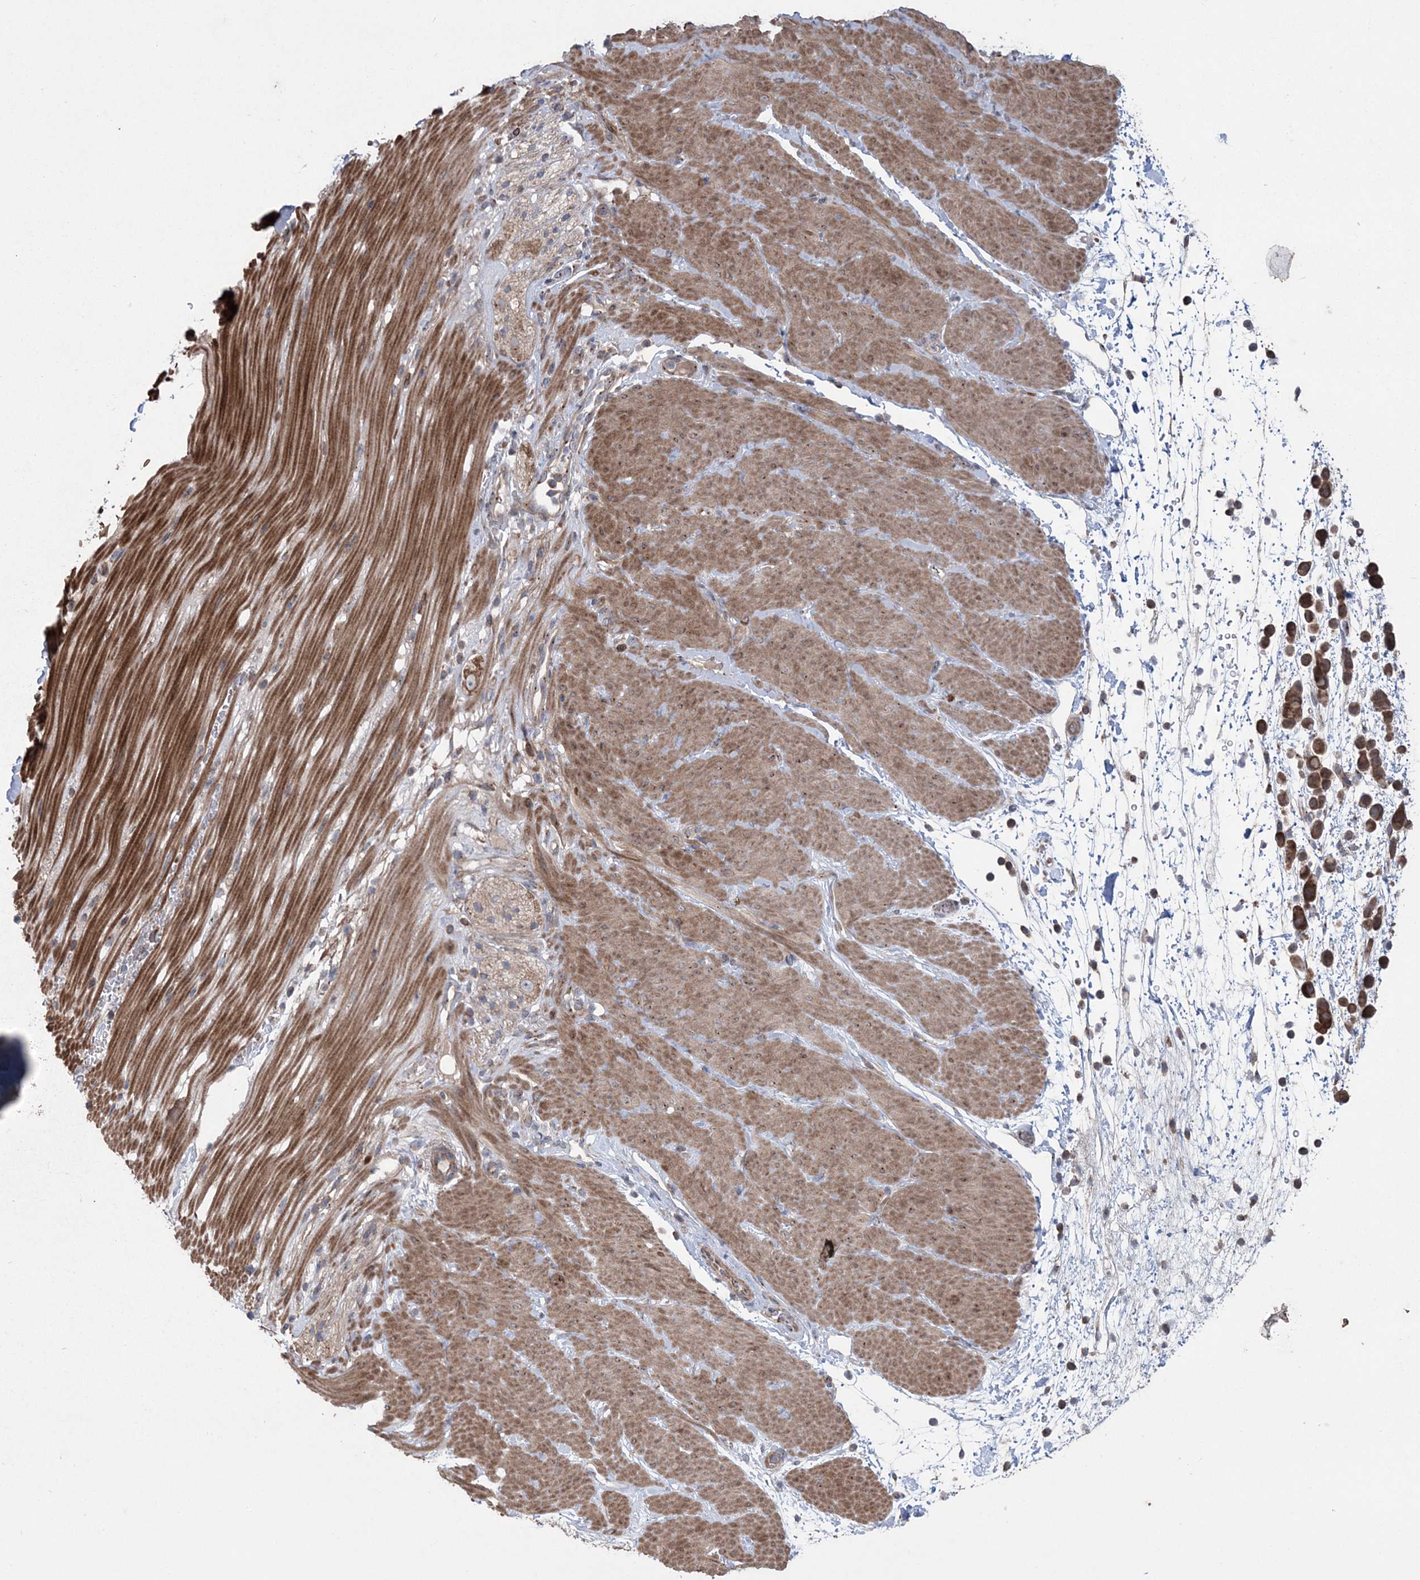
{"staining": {"intensity": "moderate", "quantity": ">75%", "location": "cytoplasmic/membranous"}, "tissue": "pancreatic cancer", "cell_type": "Tumor cells", "image_type": "cancer", "snomed": [{"axis": "morphology", "description": "Normal tissue, NOS"}, {"axis": "morphology", "description": "Adenocarcinoma, NOS"}, {"axis": "topography", "description": "Pancreas"}], "caption": "Brown immunohistochemical staining in human pancreatic cancer (adenocarcinoma) displays moderate cytoplasmic/membranous staining in about >75% of tumor cells.", "gene": "MTRF1L", "patient": {"sex": "female", "age": 64}}